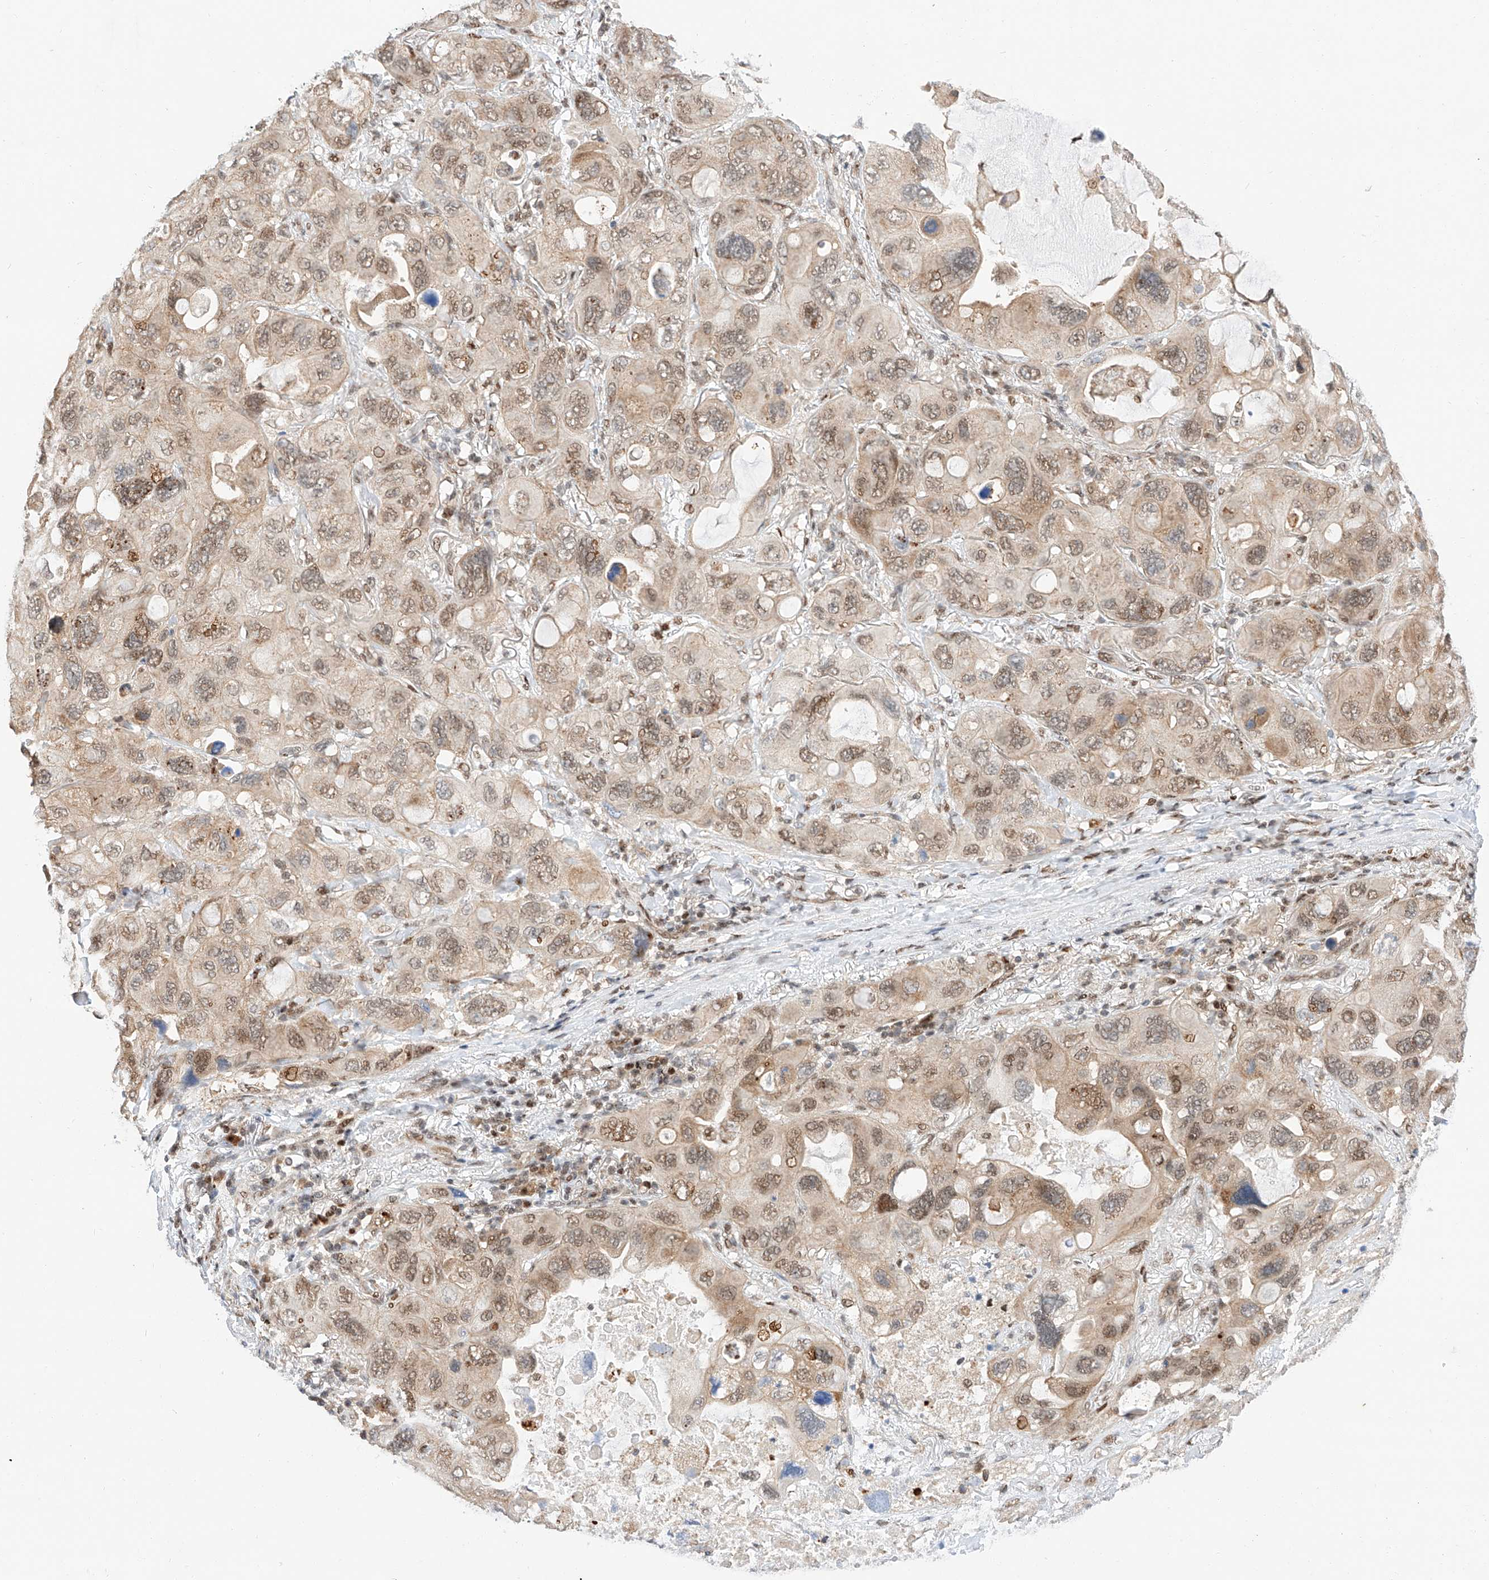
{"staining": {"intensity": "moderate", "quantity": ">75%", "location": "cytoplasmic/membranous,nuclear"}, "tissue": "lung cancer", "cell_type": "Tumor cells", "image_type": "cancer", "snomed": [{"axis": "morphology", "description": "Squamous cell carcinoma, NOS"}, {"axis": "topography", "description": "Lung"}], "caption": "Immunohistochemistry (IHC) micrograph of lung squamous cell carcinoma stained for a protein (brown), which demonstrates medium levels of moderate cytoplasmic/membranous and nuclear staining in approximately >75% of tumor cells.", "gene": "HDAC9", "patient": {"sex": "female", "age": 73}}